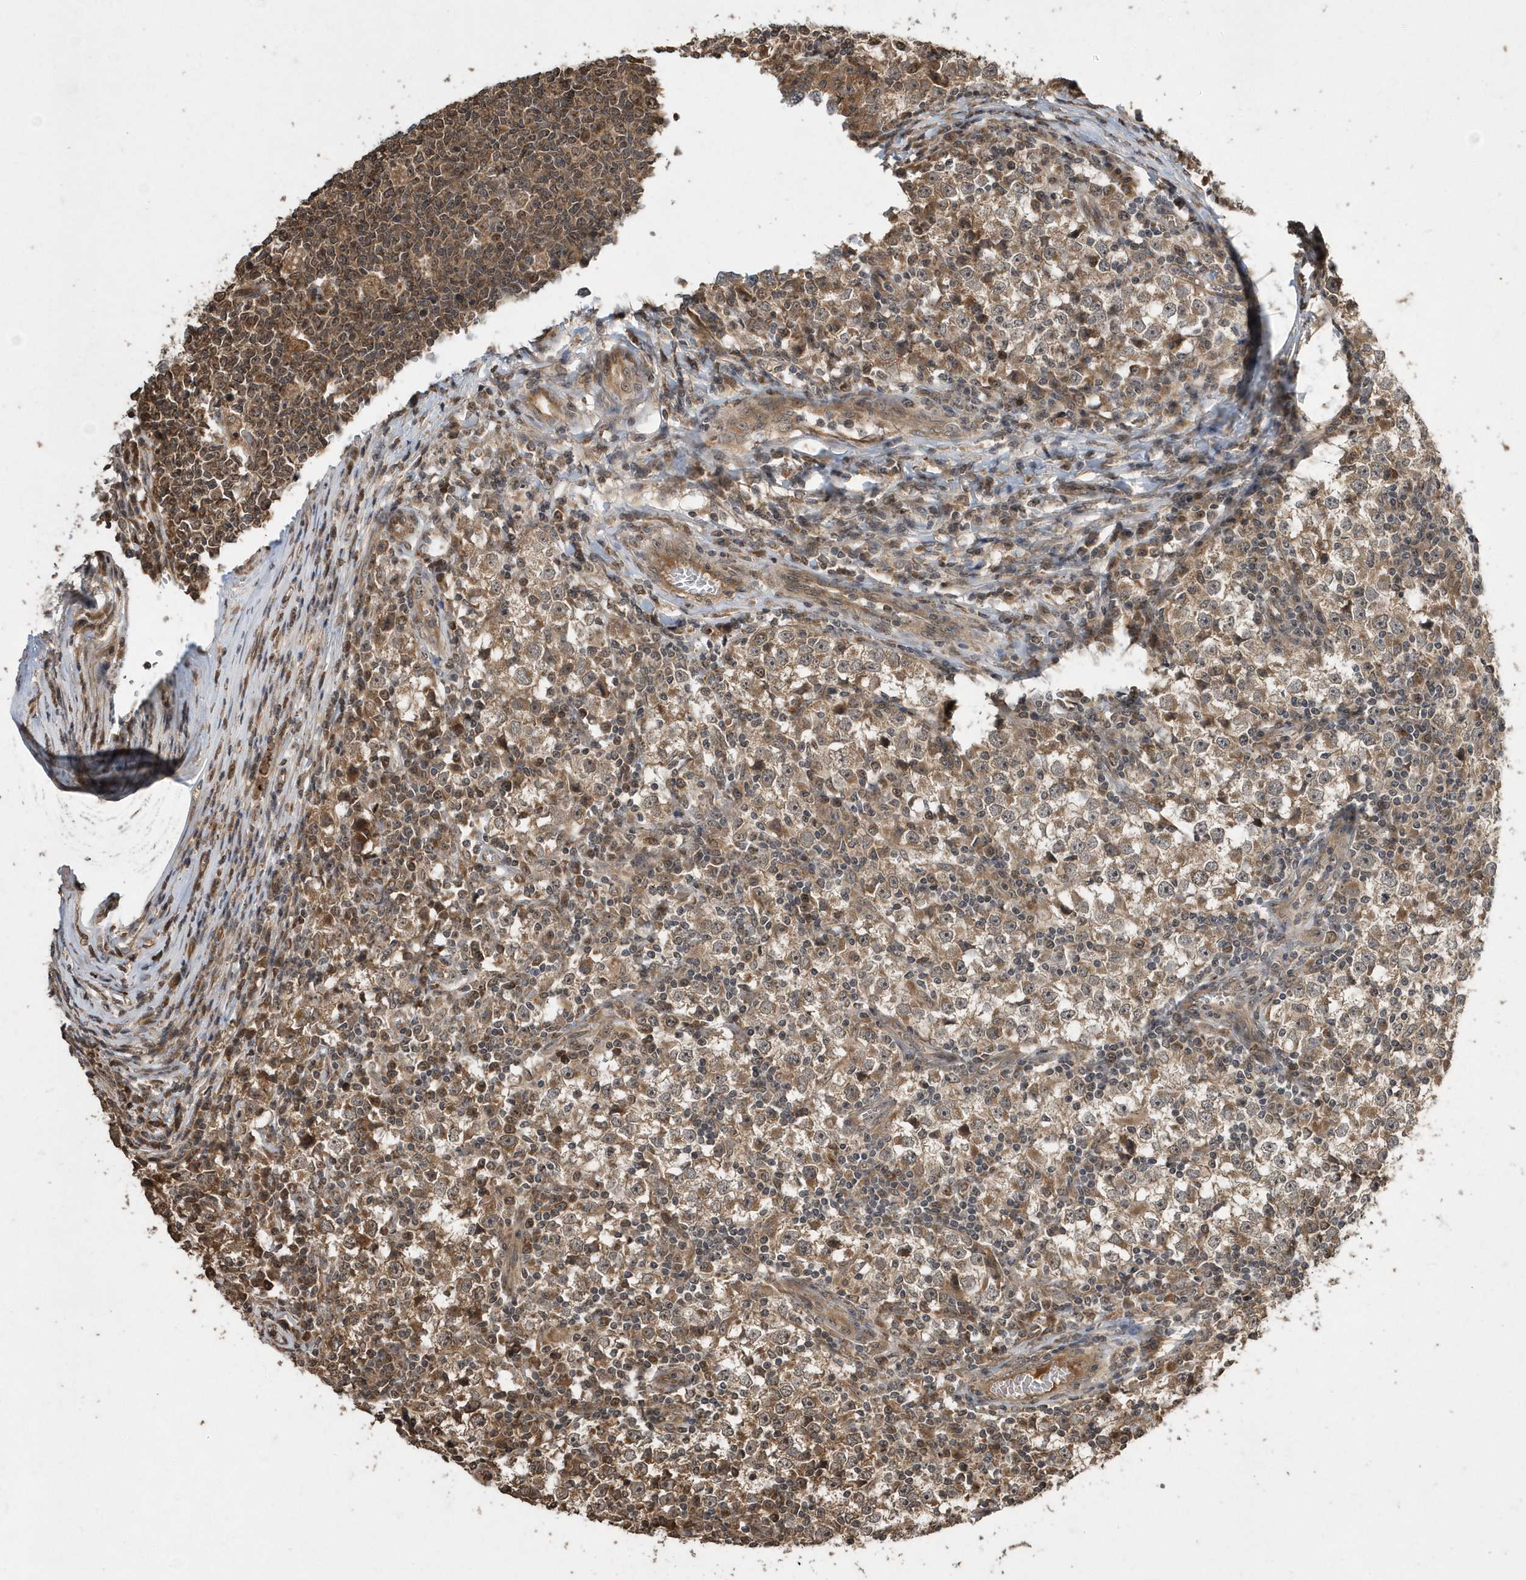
{"staining": {"intensity": "moderate", "quantity": ">75%", "location": "cytoplasmic/membranous"}, "tissue": "testis cancer", "cell_type": "Tumor cells", "image_type": "cancer", "snomed": [{"axis": "morphology", "description": "Seminoma, NOS"}, {"axis": "topography", "description": "Testis"}], "caption": "Testis seminoma tissue displays moderate cytoplasmic/membranous positivity in approximately >75% of tumor cells (DAB (3,3'-diaminobenzidine) = brown stain, brightfield microscopy at high magnification).", "gene": "WASHC5", "patient": {"sex": "male", "age": 65}}